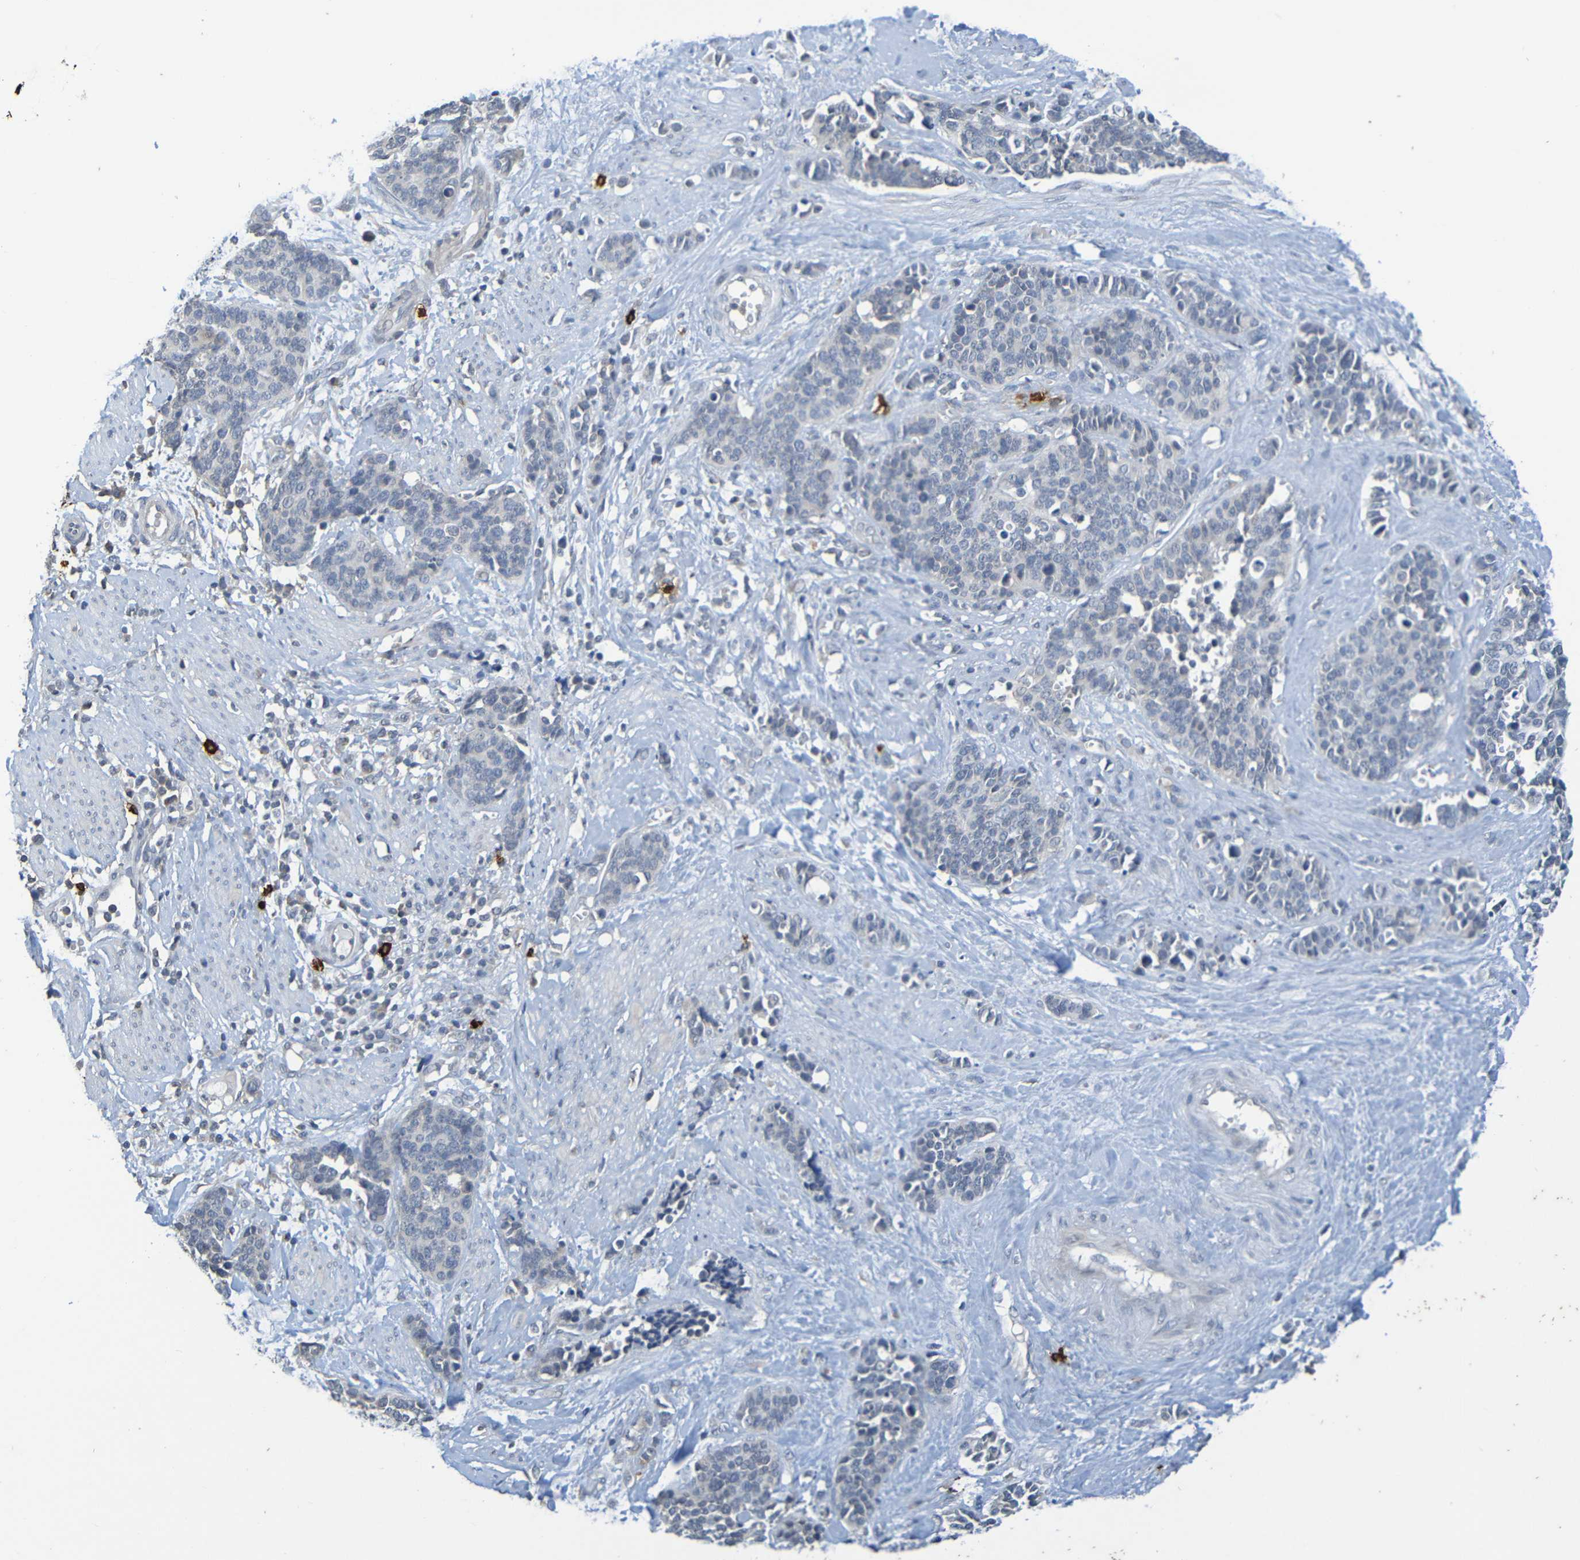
{"staining": {"intensity": "negative", "quantity": "none", "location": "none"}, "tissue": "cervical cancer", "cell_type": "Tumor cells", "image_type": "cancer", "snomed": [{"axis": "morphology", "description": "Squamous cell carcinoma, NOS"}, {"axis": "topography", "description": "Cervix"}], "caption": "The micrograph exhibits no significant positivity in tumor cells of cervical squamous cell carcinoma.", "gene": "C3AR1", "patient": {"sex": "female", "age": 35}}